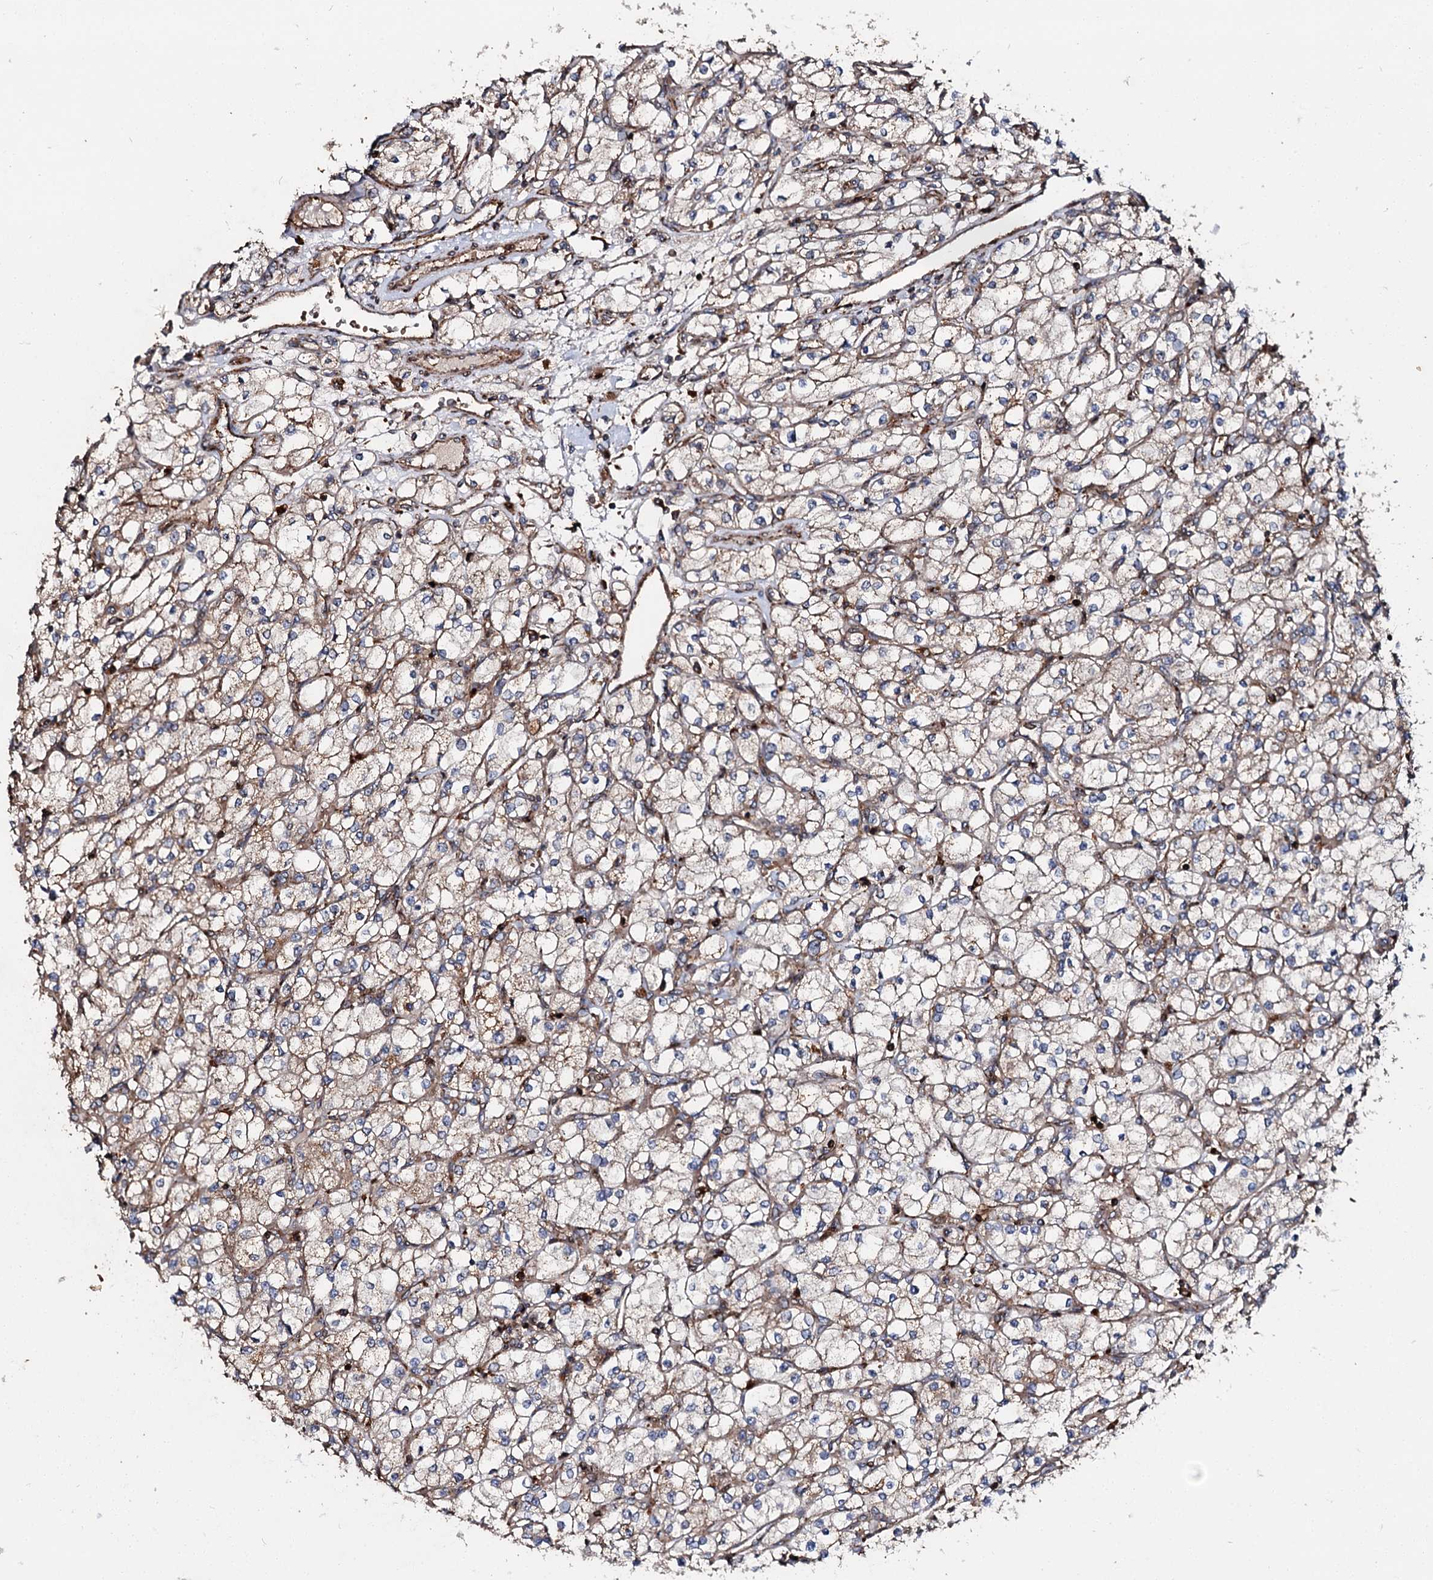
{"staining": {"intensity": "weak", "quantity": "25%-75%", "location": "cytoplasmic/membranous"}, "tissue": "renal cancer", "cell_type": "Tumor cells", "image_type": "cancer", "snomed": [{"axis": "morphology", "description": "Adenocarcinoma, NOS"}, {"axis": "topography", "description": "Kidney"}], "caption": "Approximately 25%-75% of tumor cells in renal adenocarcinoma display weak cytoplasmic/membranous protein positivity as visualized by brown immunohistochemical staining.", "gene": "WDR73", "patient": {"sex": "male", "age": 80}}